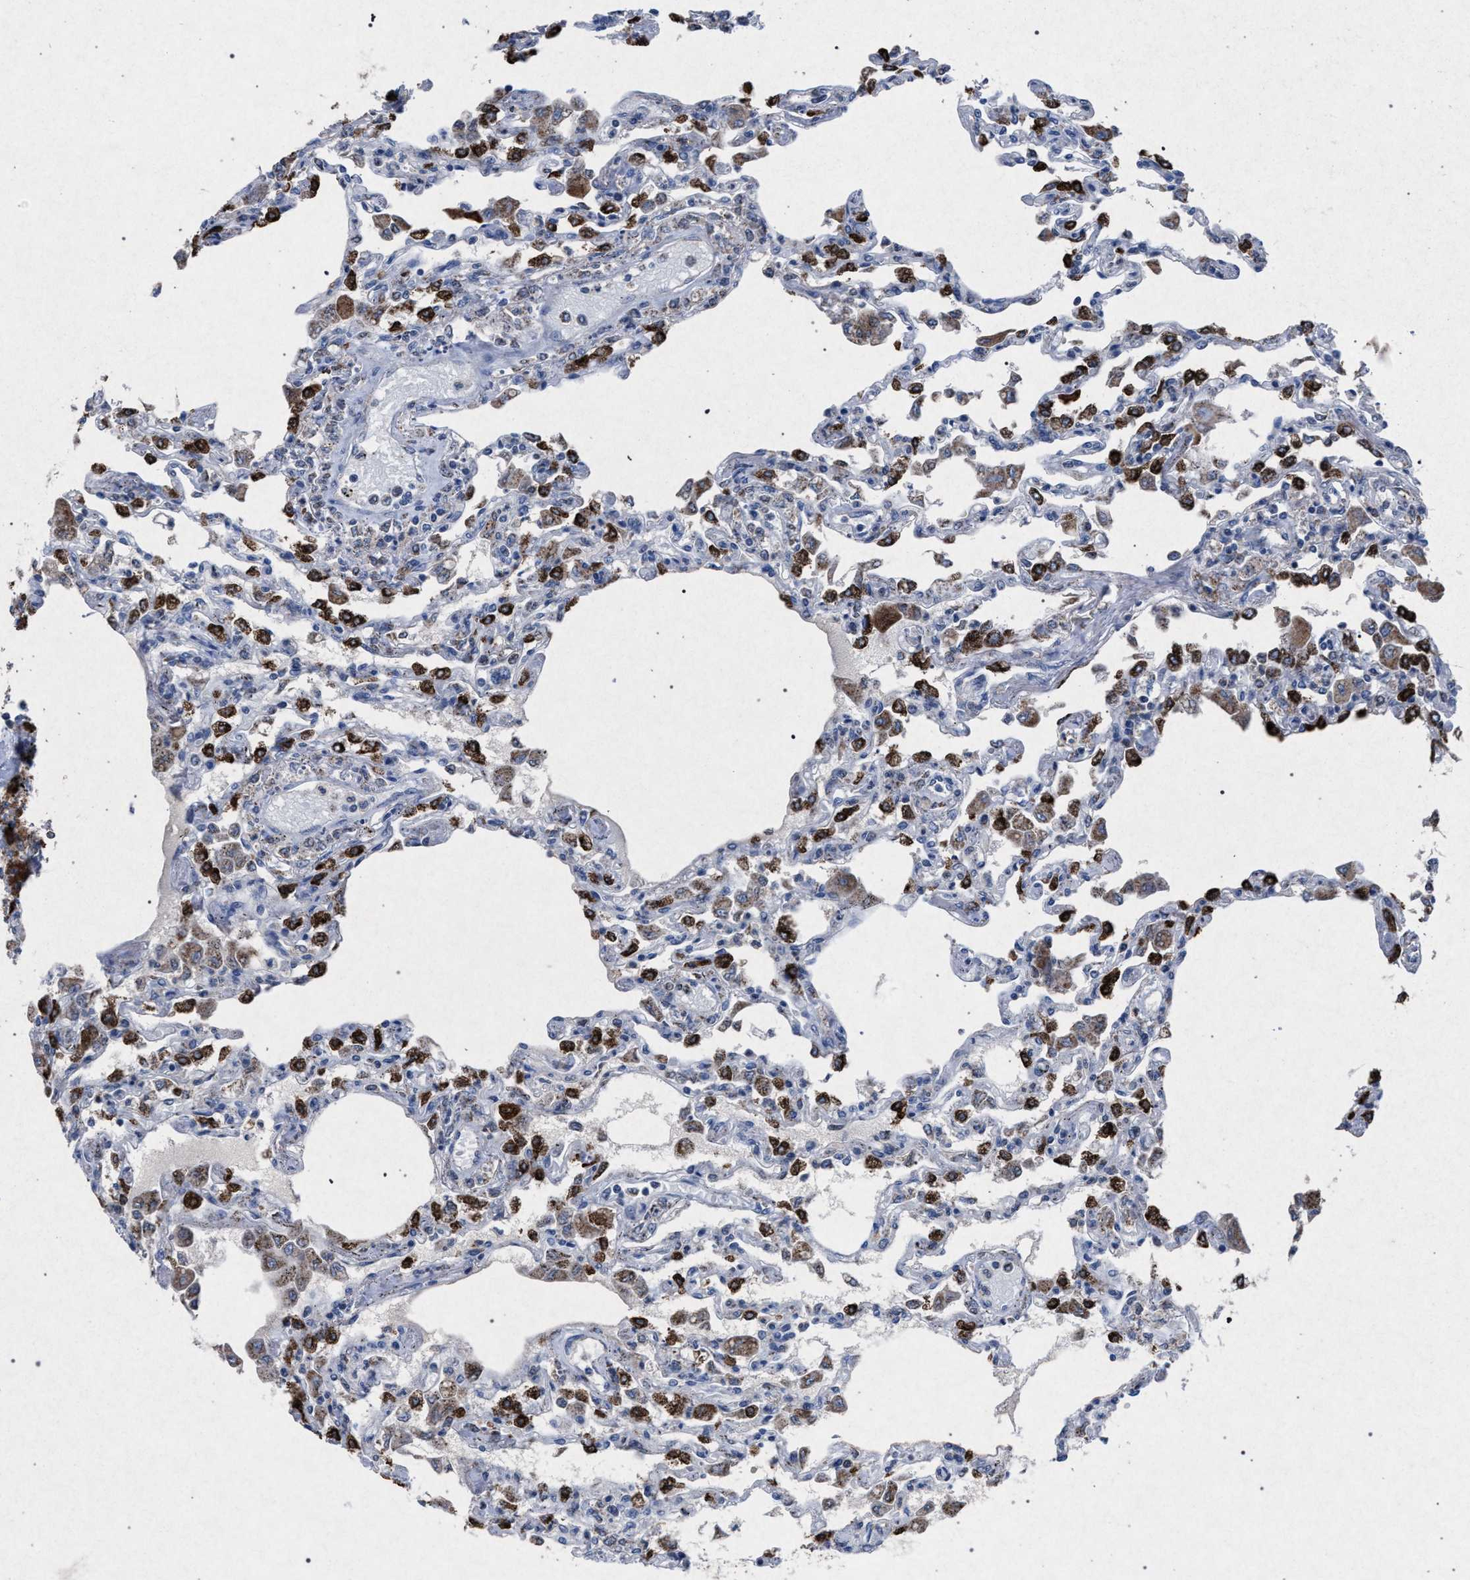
{"staining": {"intensity": "strong", "quantity": "25%-75%", "location": "cytoplasmic/membranous"}, "tissue": "lung", "cell_type": "Alveolar cells", "image_type": "normal", "snomed": [{"axis": "morphology", "description": "Normal tissue, NOS"}, {"axis": "topography", "description": "Bronchus"}, {"axis": "topography", "description": "Lung"}], "caption": "The image shows immunohistochemical staining of normal lung. There is strong cytoplasmic/membranous expression is seen in about 25%-75% of alveolar cells. The staining was performed using DAB (3,3'-diaminobenzidine), with brown indicating positive protein expression. Nuclei are stained blue with hematoxylin.", "gene": "HSD17B4", "patient": {"sex": "female", "age": 49}}